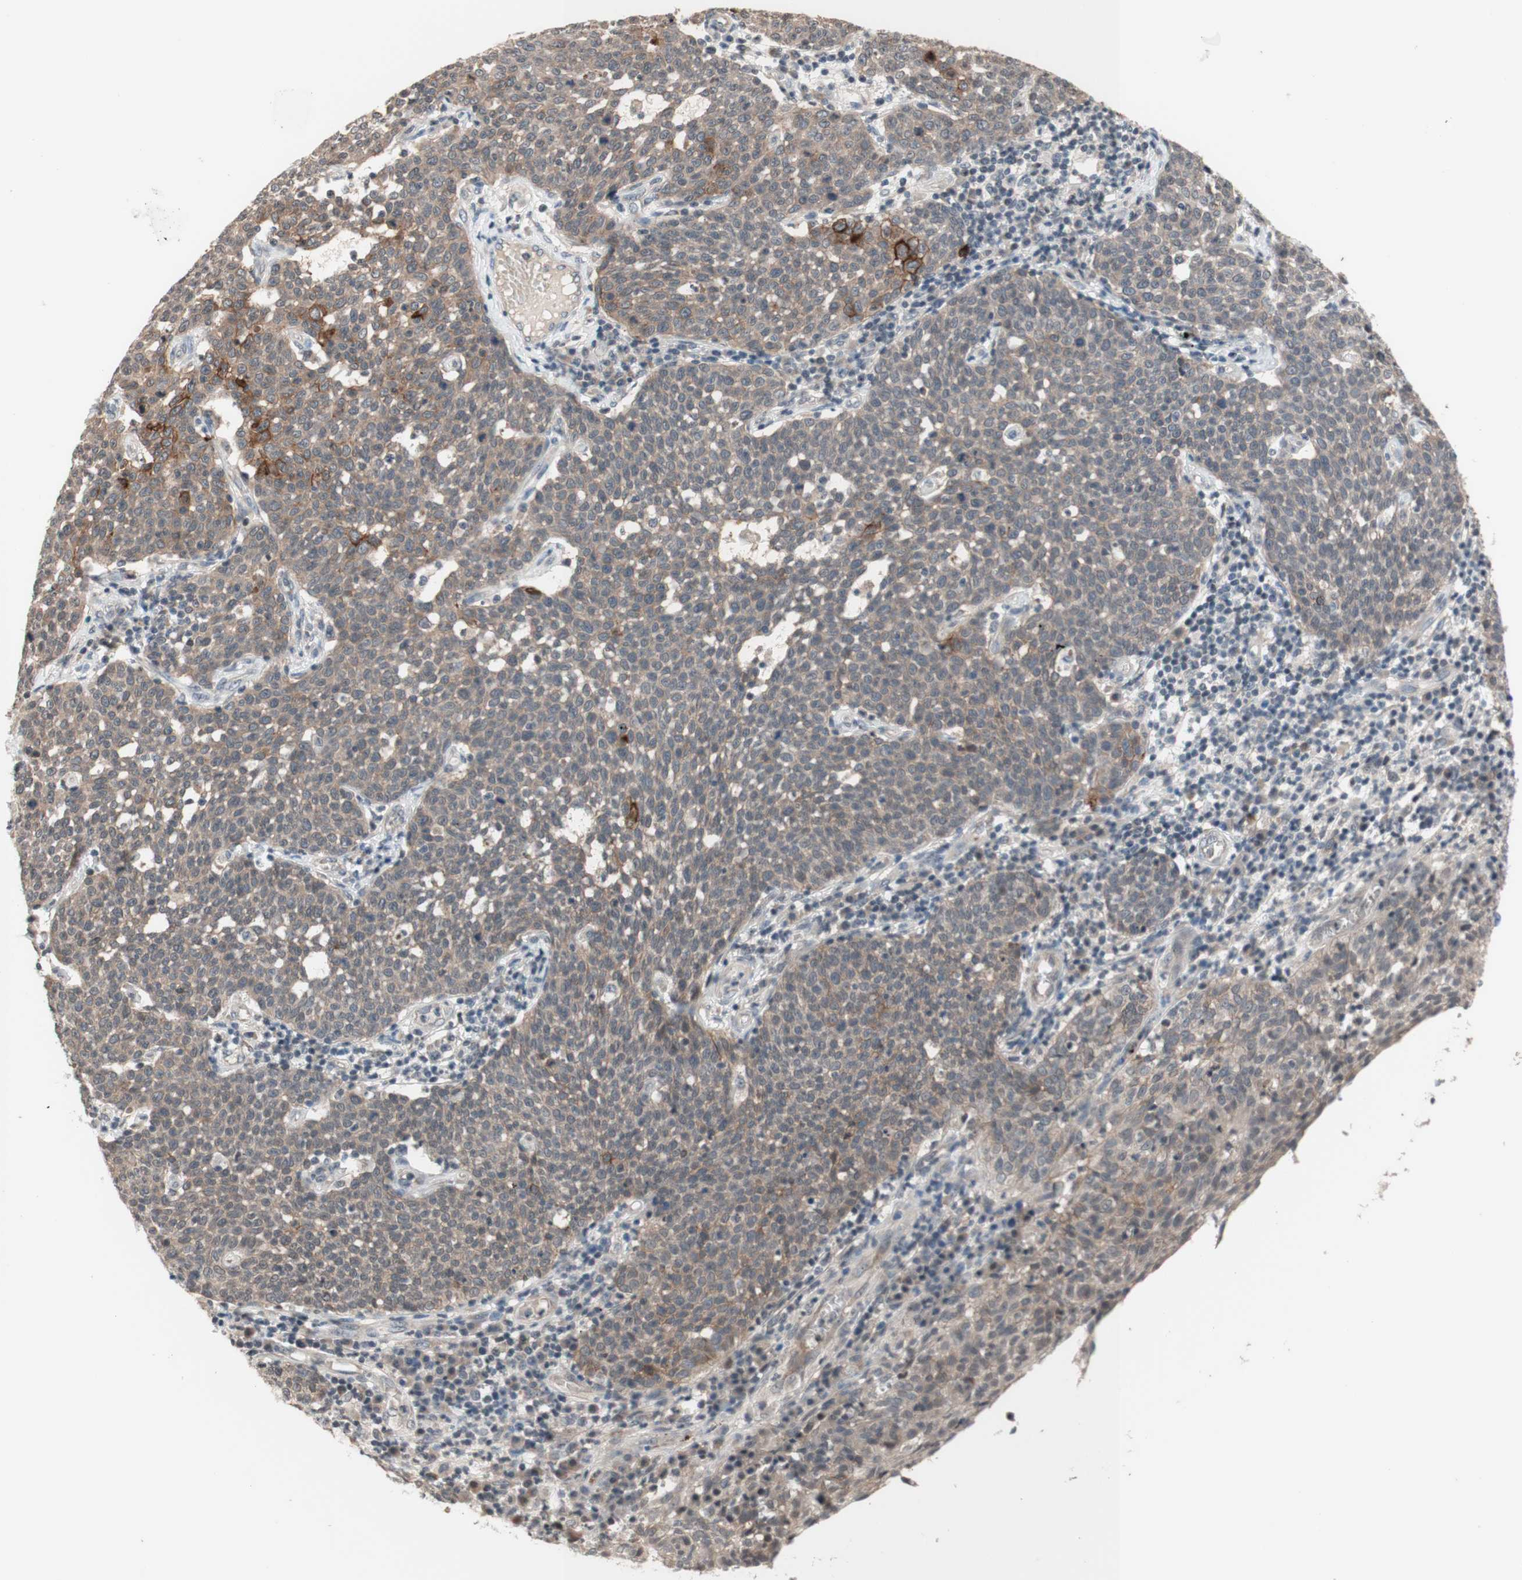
{"staining": {"intensity": "weak", "quantity": ">75%", "location": "cytoplasmic/membranous"}, "tissue": "cervical cancer", "cell_type": "Tumor cells", "image_type": "cancer", "snomed": [{"axis": "morphology", "description": "Squamous cell carcinoma, NOS"}, {"axis": "topography", "description": "Cervix"}], "caption": "The image demonstrates a brown stain indicating the presence of a protein in the cytoplasmic/membranous of tumor cells in cervical squamous cell carcinoma. (IHC, brightfield microscopy, high magnification).", "gene": "CD55", "patient": {"sex": "female", "age": 34}}